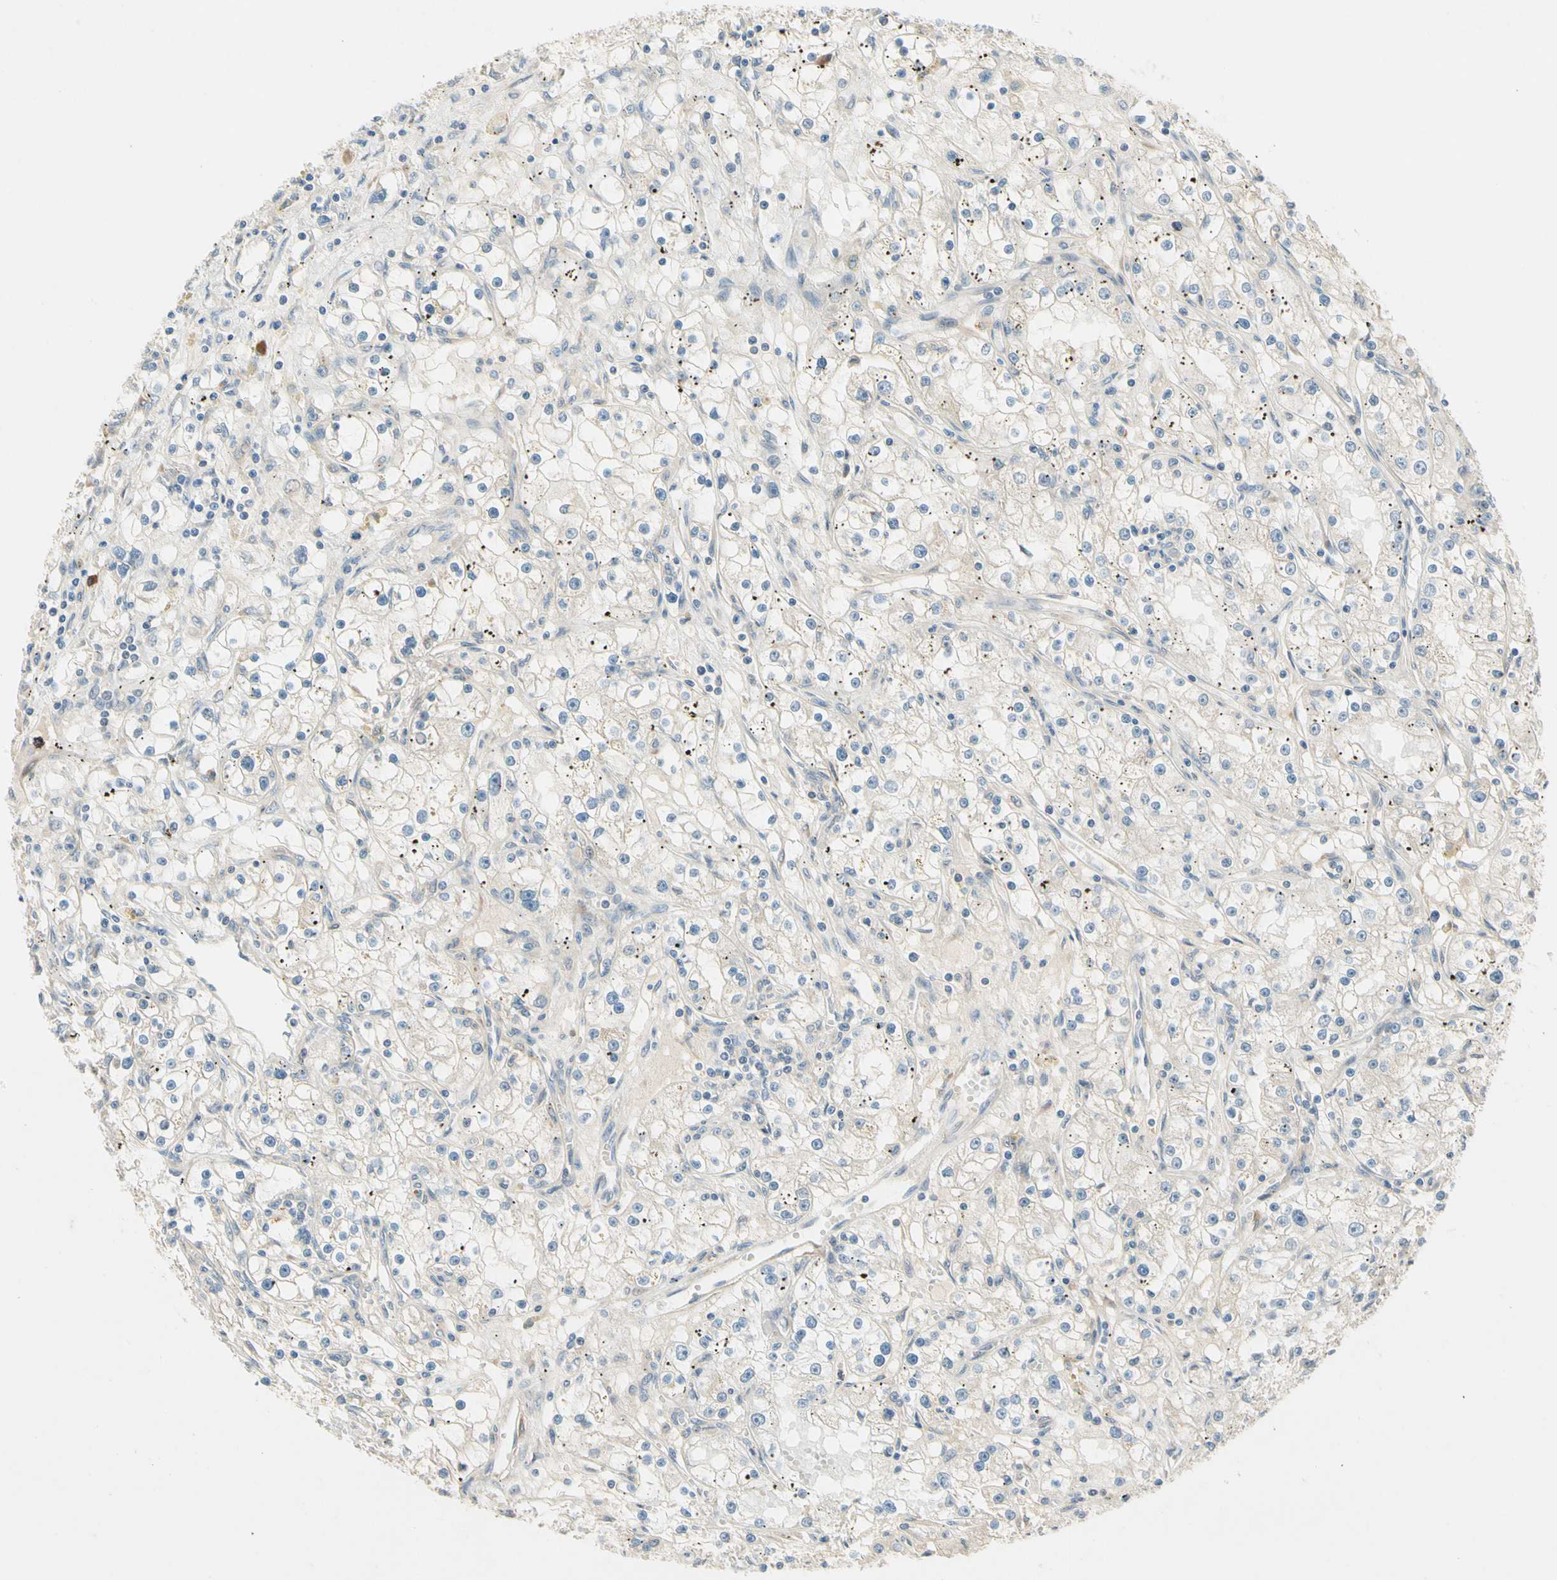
{"staining": {"intensity": "weak", "quantity": "<25%", "location": "cytoplasmic/membranous"}, "tissue": "renal cancer", "cell_type": "Tumor cells", "image_type": "cancer", "snomed": [{"axis": "morphology", "description": "Adenocarcinoma, NOS"}, {"axis": "topography", "description": "Kidney"}], "caption": "An immunohistochemistry (IHC) photomicrograph of renal cancer is shown. There is no staining in tumor cells of renal cancer.", "gene": "WIPI1", "patient": {"sex": "male", "age": 56}}